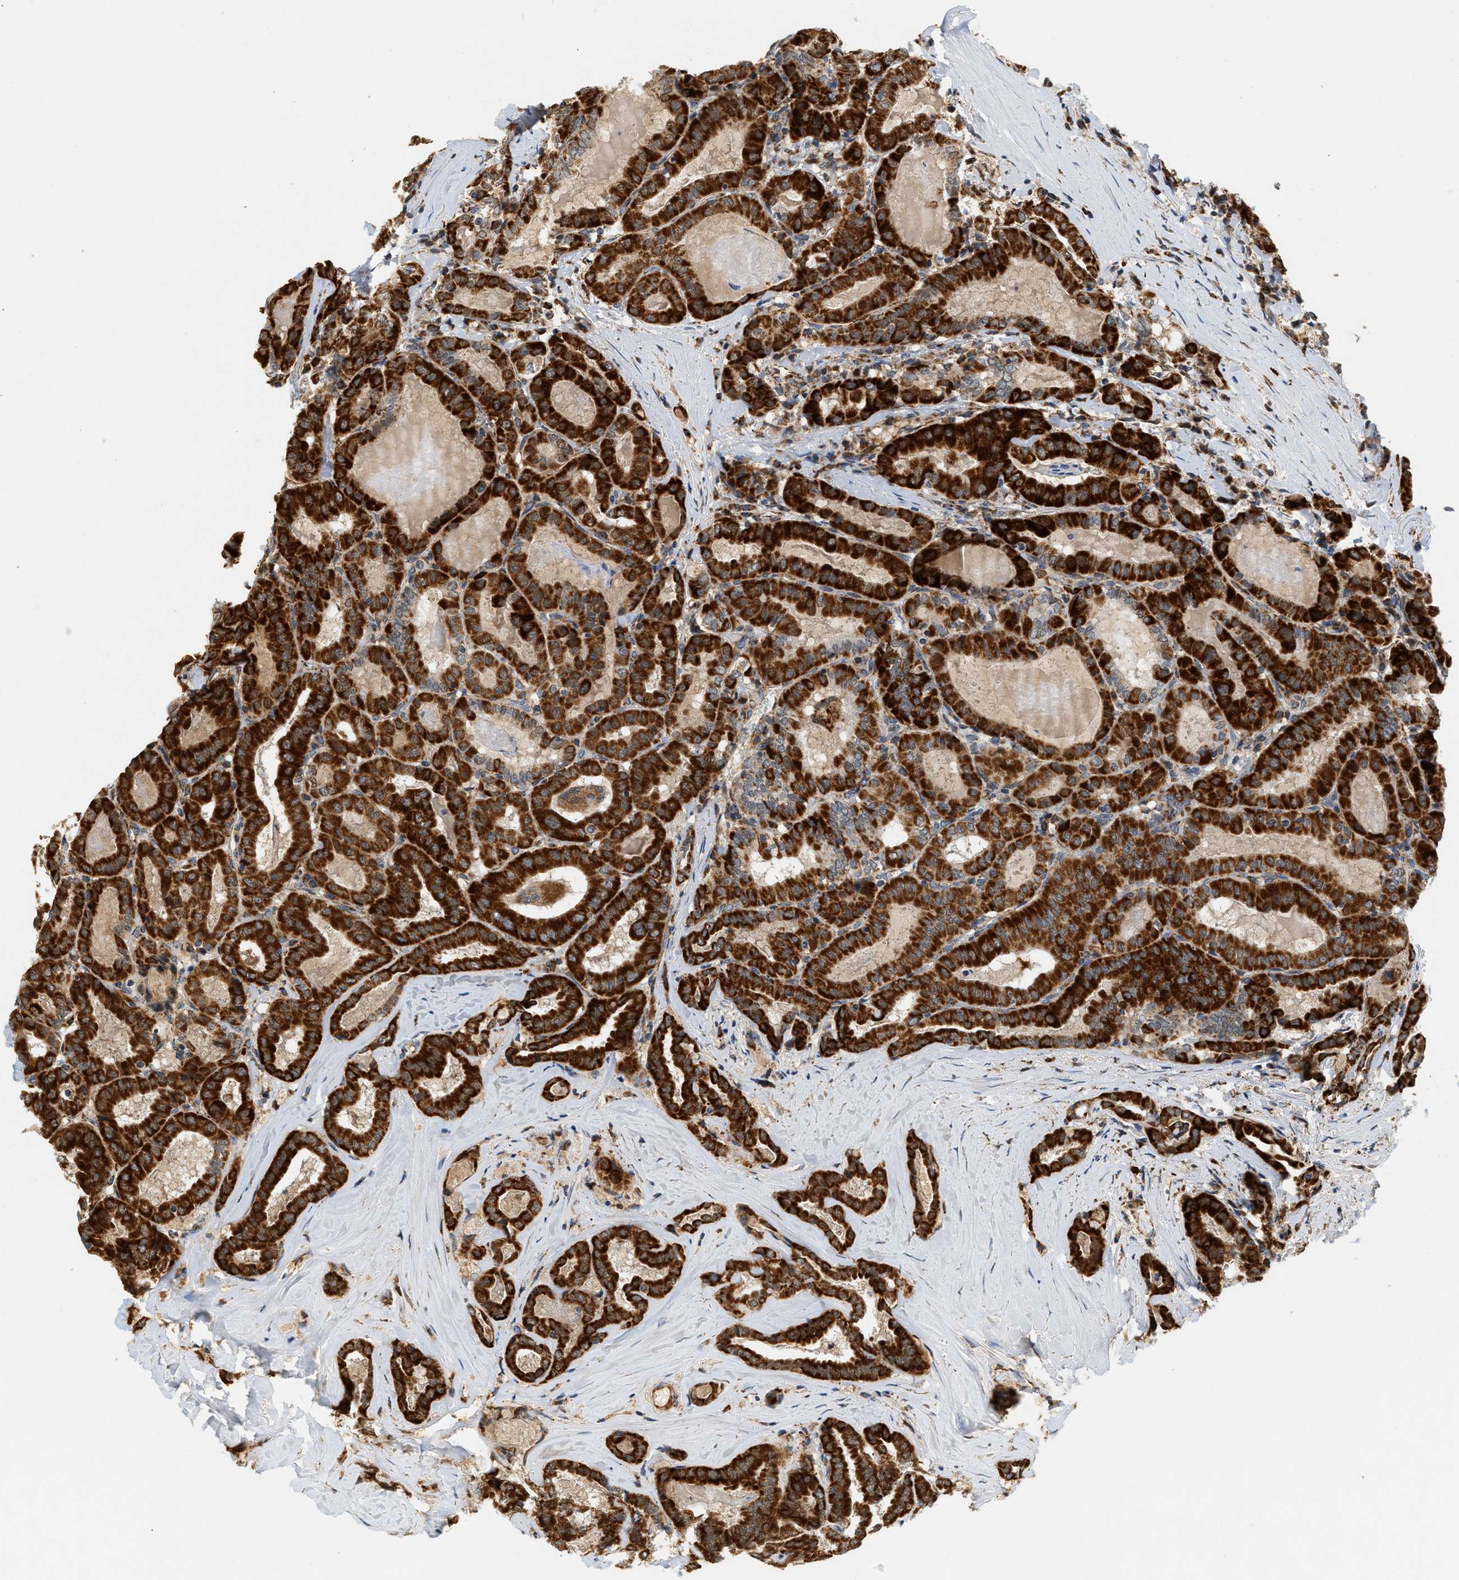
{"staining": {"intensity": "strong", "quantity": ">75%", "location": "cytoplasmic/membranous"}, "tissue": "thyroid cancer", "cell_type": "Tumor cells", "image_type": "cancer", "snomed": [{"axis": "morphology", "description": "Papillary adenocarcinoma, NOS"}, {"axis": "topography", "description": "Thyroid gland"}], "caption": "Papillary adenocarcinoma (thyroid) tissue demonstrates strong cytoplasmic/membranous positivity in approximately >75% of tumor cells, visualized by immunohistochemistry.", "gene": "MCU", "patient": {"sex": "female", "age": 42}}